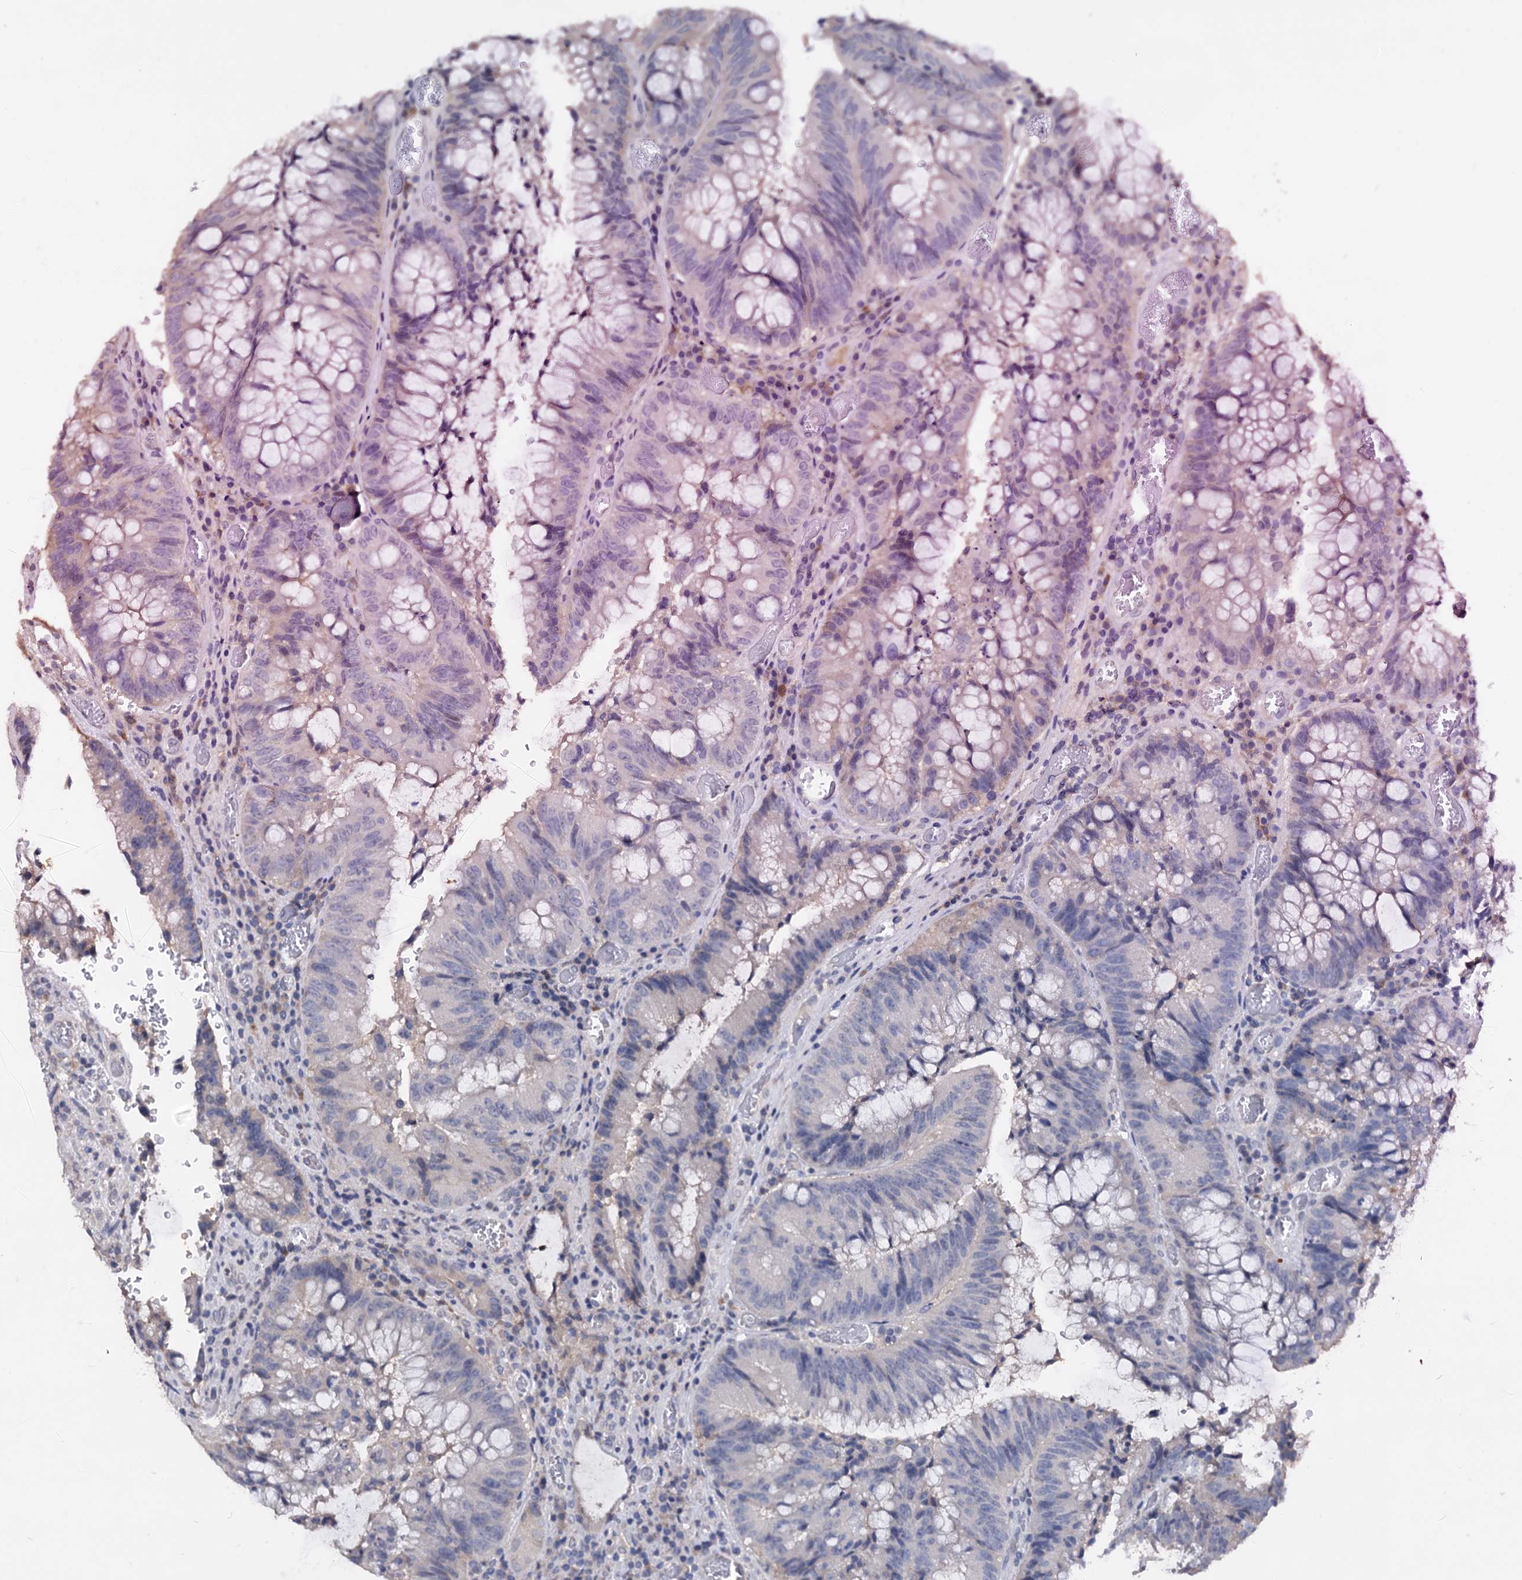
{"staining": {"intensity": "negative", "quantity": "none", "location": "none"}, "tissue": "colorectal cancer", "cell_type": "Tumor cells", "image_type": "cancer", "snomed": [{"axis": "morphology", "description": "Adenocarcinoma, NOS"}, {"axis": "topography", "description": "Rectum"}], "caption": "IHC of human adenocarcinoma (colorectal) exhibits no expression in tumor cells. The staining is performed using DAB brown chromogen with nuclei counter-stained in using hematoxylin.", "gene": "NPAS4", "patient": {"sex": "male", "age": 69}}